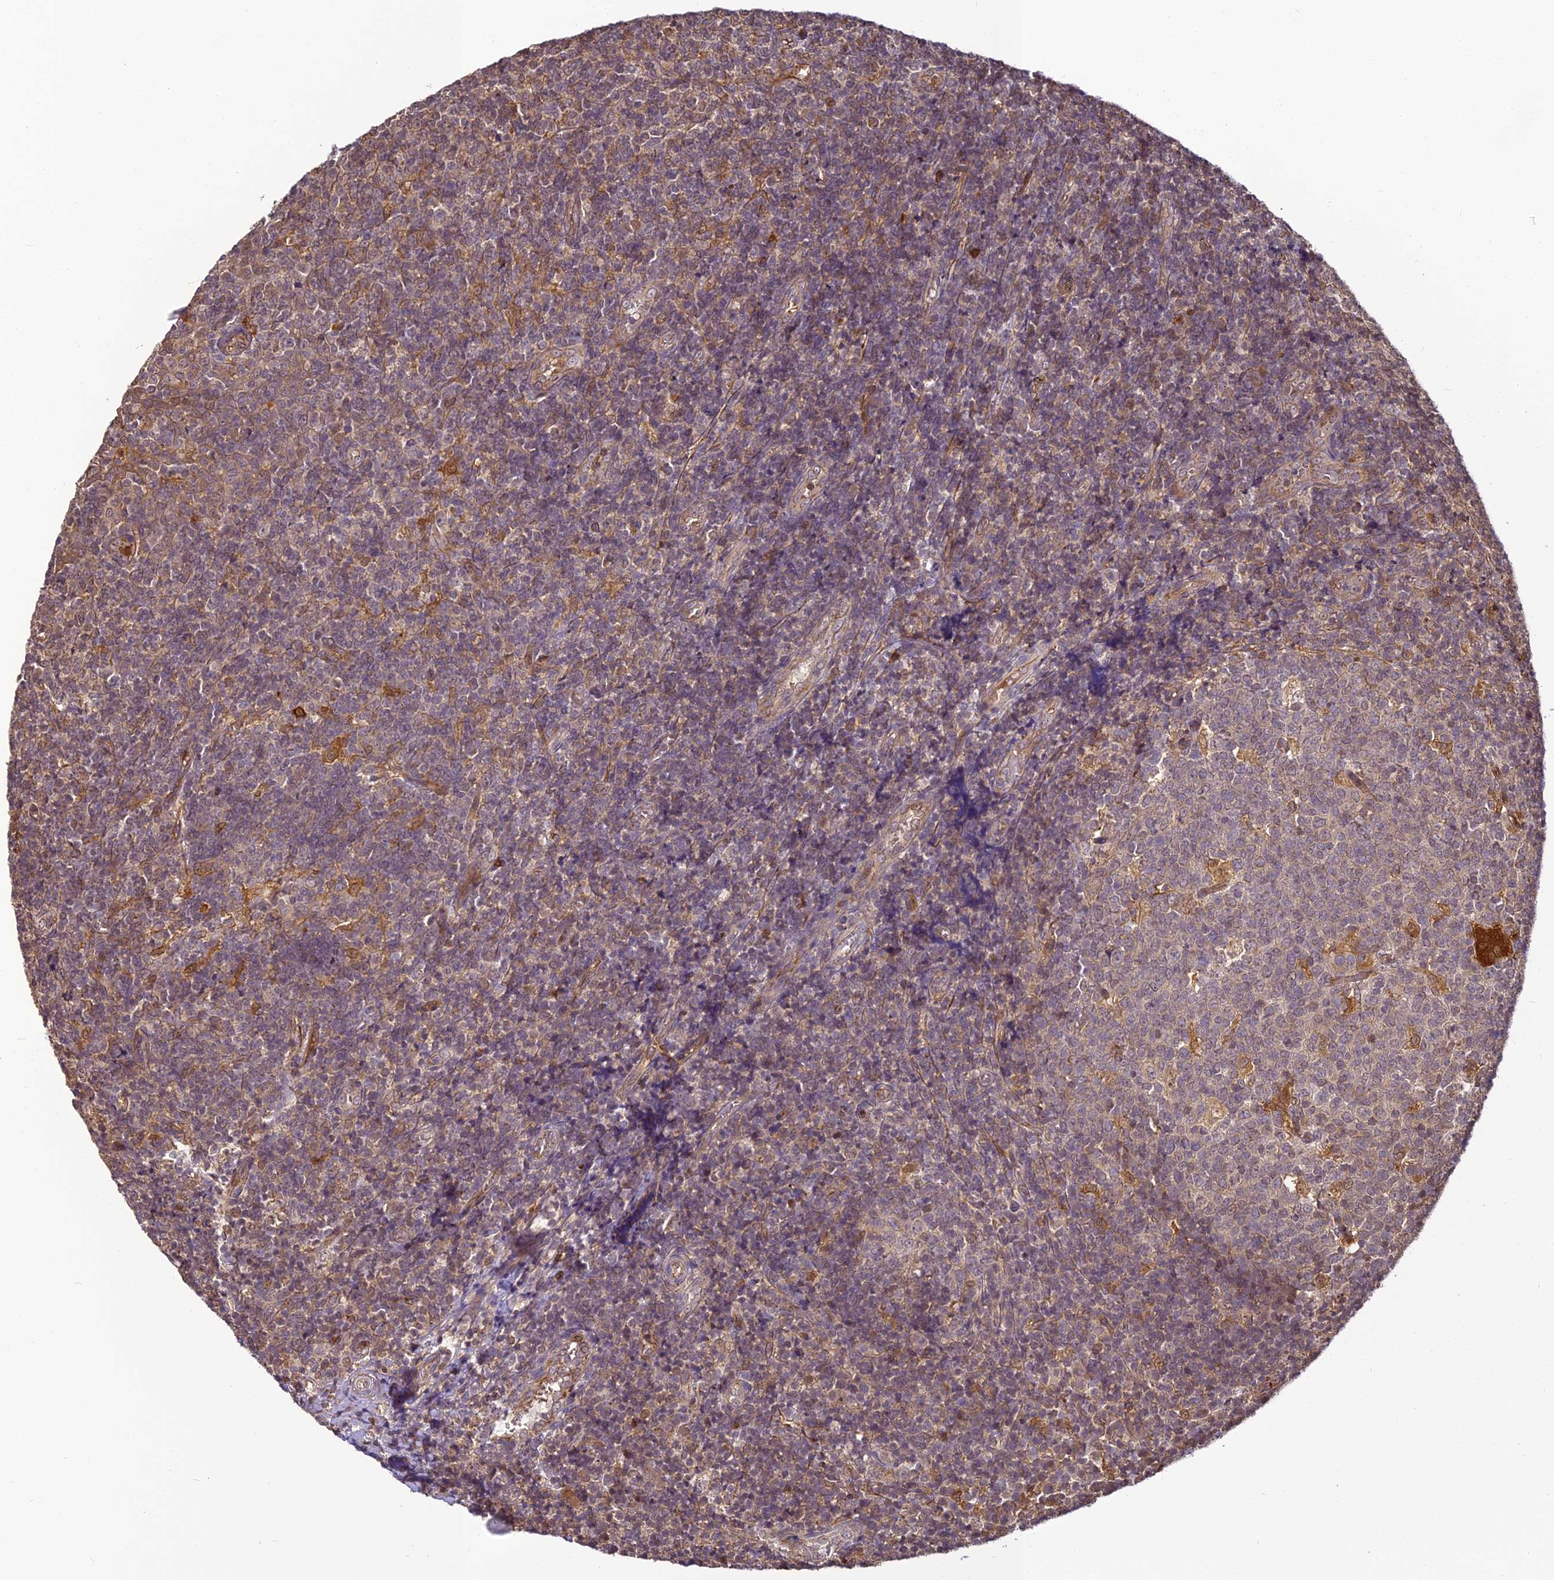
{"staining": {"intensity": "negative", "quantity": "none", "location": "none"}, "tissue": "tonsil", "cell_type": "Germinal center cells", "image_type": "normal", "snomed": [{"axis": "morphology", "description": "Normal tissue, NOS"}, {"axis": "topography", "description": "Tonsil"}], "caption": "Photomicrograph shows no protein expression in germinal center cells of benign tonsil.", "gene": "BCDIN3D", "patient": {"sex": "female", "age": 19}}